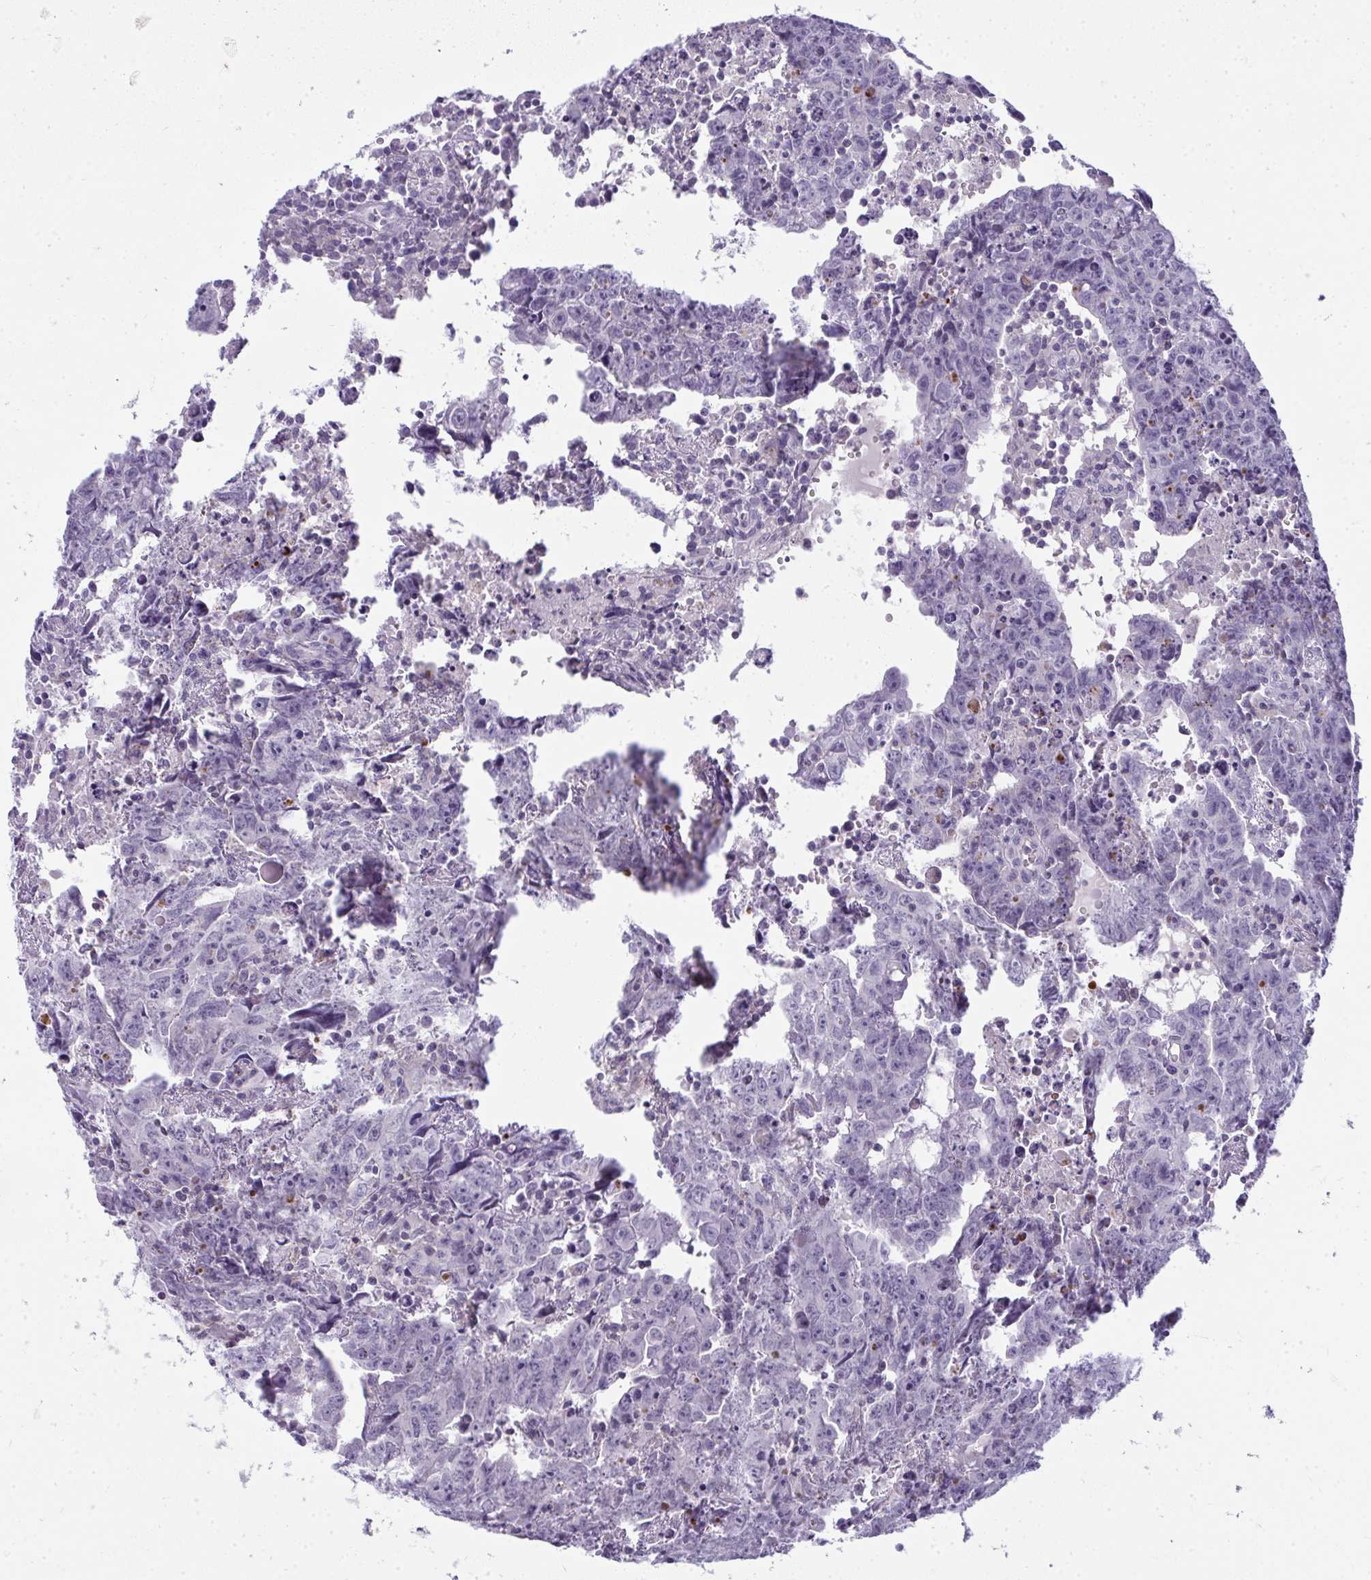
{"staining": {"intensity": "negative", "quantity": "none", "location": "none"}, "tissue": "testis cancer", "cell_type": "Tumor cells", "image_type": "cancer", "snomed": [{"axis": "morphology", "description": "Carcinoma, Embryonal, NOS"}, {"axis": "topography", "description": "Testis"}], "caption": "An immunohistochemistry (IHC) histopathology image of testis embryonal carcinoma is shown. There is no staining in tumor cells of testis embryonal carcinoma.", "gene": "VPS4B", "patient": {"sex": "male", "age": 22}}